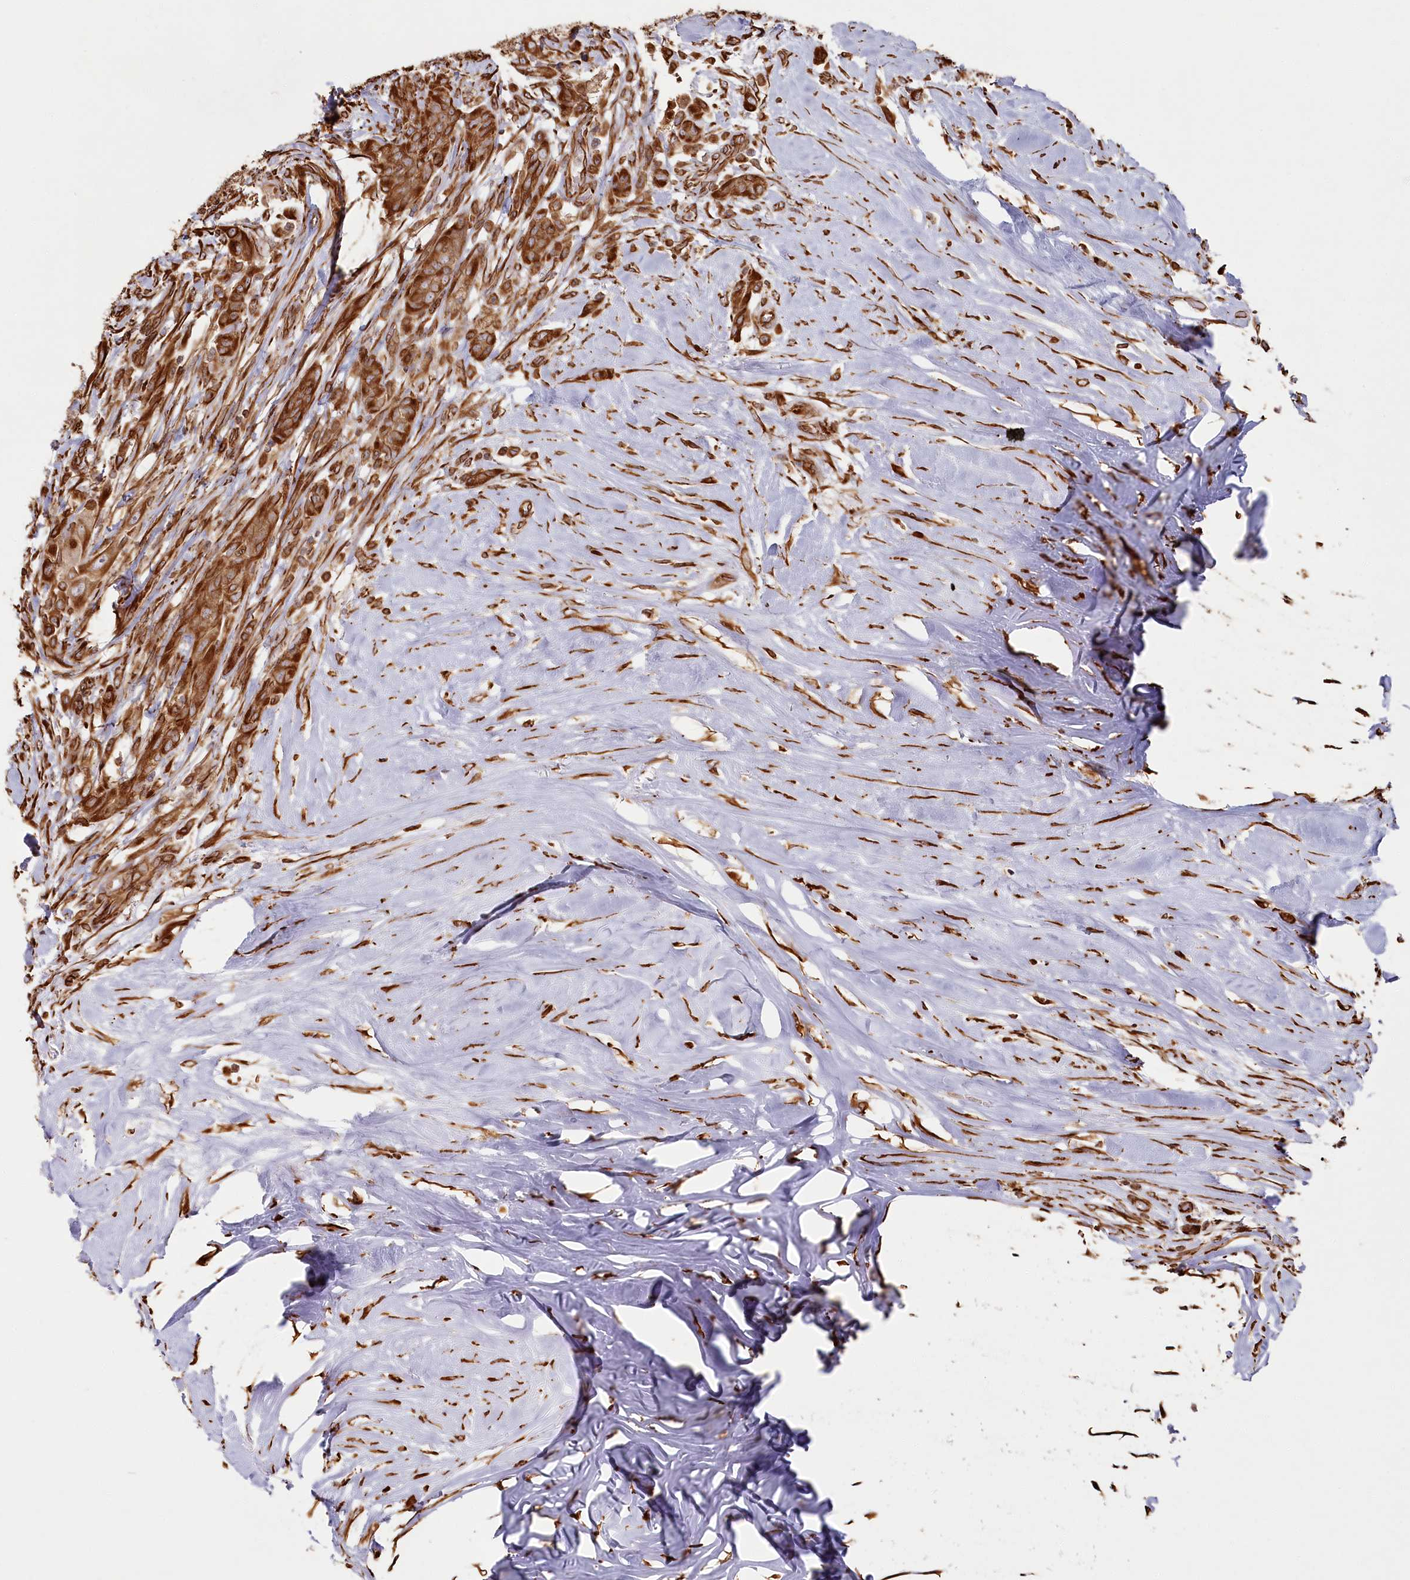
{"staining": {"intensity": "strong", "quantity": ">75%", "location": "cytoplasmic/membranous"}, "tissue": "thyroid cancer", "cell_type": "Tumor cells", "image_type": "cancer", "snomed": [{"axis": "morphology", "description": "Papillary adenocarcinoma, NOS"}, {"axis": "topography", "description": "Thyroid gland"}], "caption": "Protein expression analysis of human papillary adenocarcinoma (thyroid) reveals strong cytoplasmic/membranous expression in about >75% of tumor cells. Immunohistochemistry stains the protein in brown and the nuclei are stained blue.", "gene": "TTC1", "patient": {"sex": "female", "age": 59}}